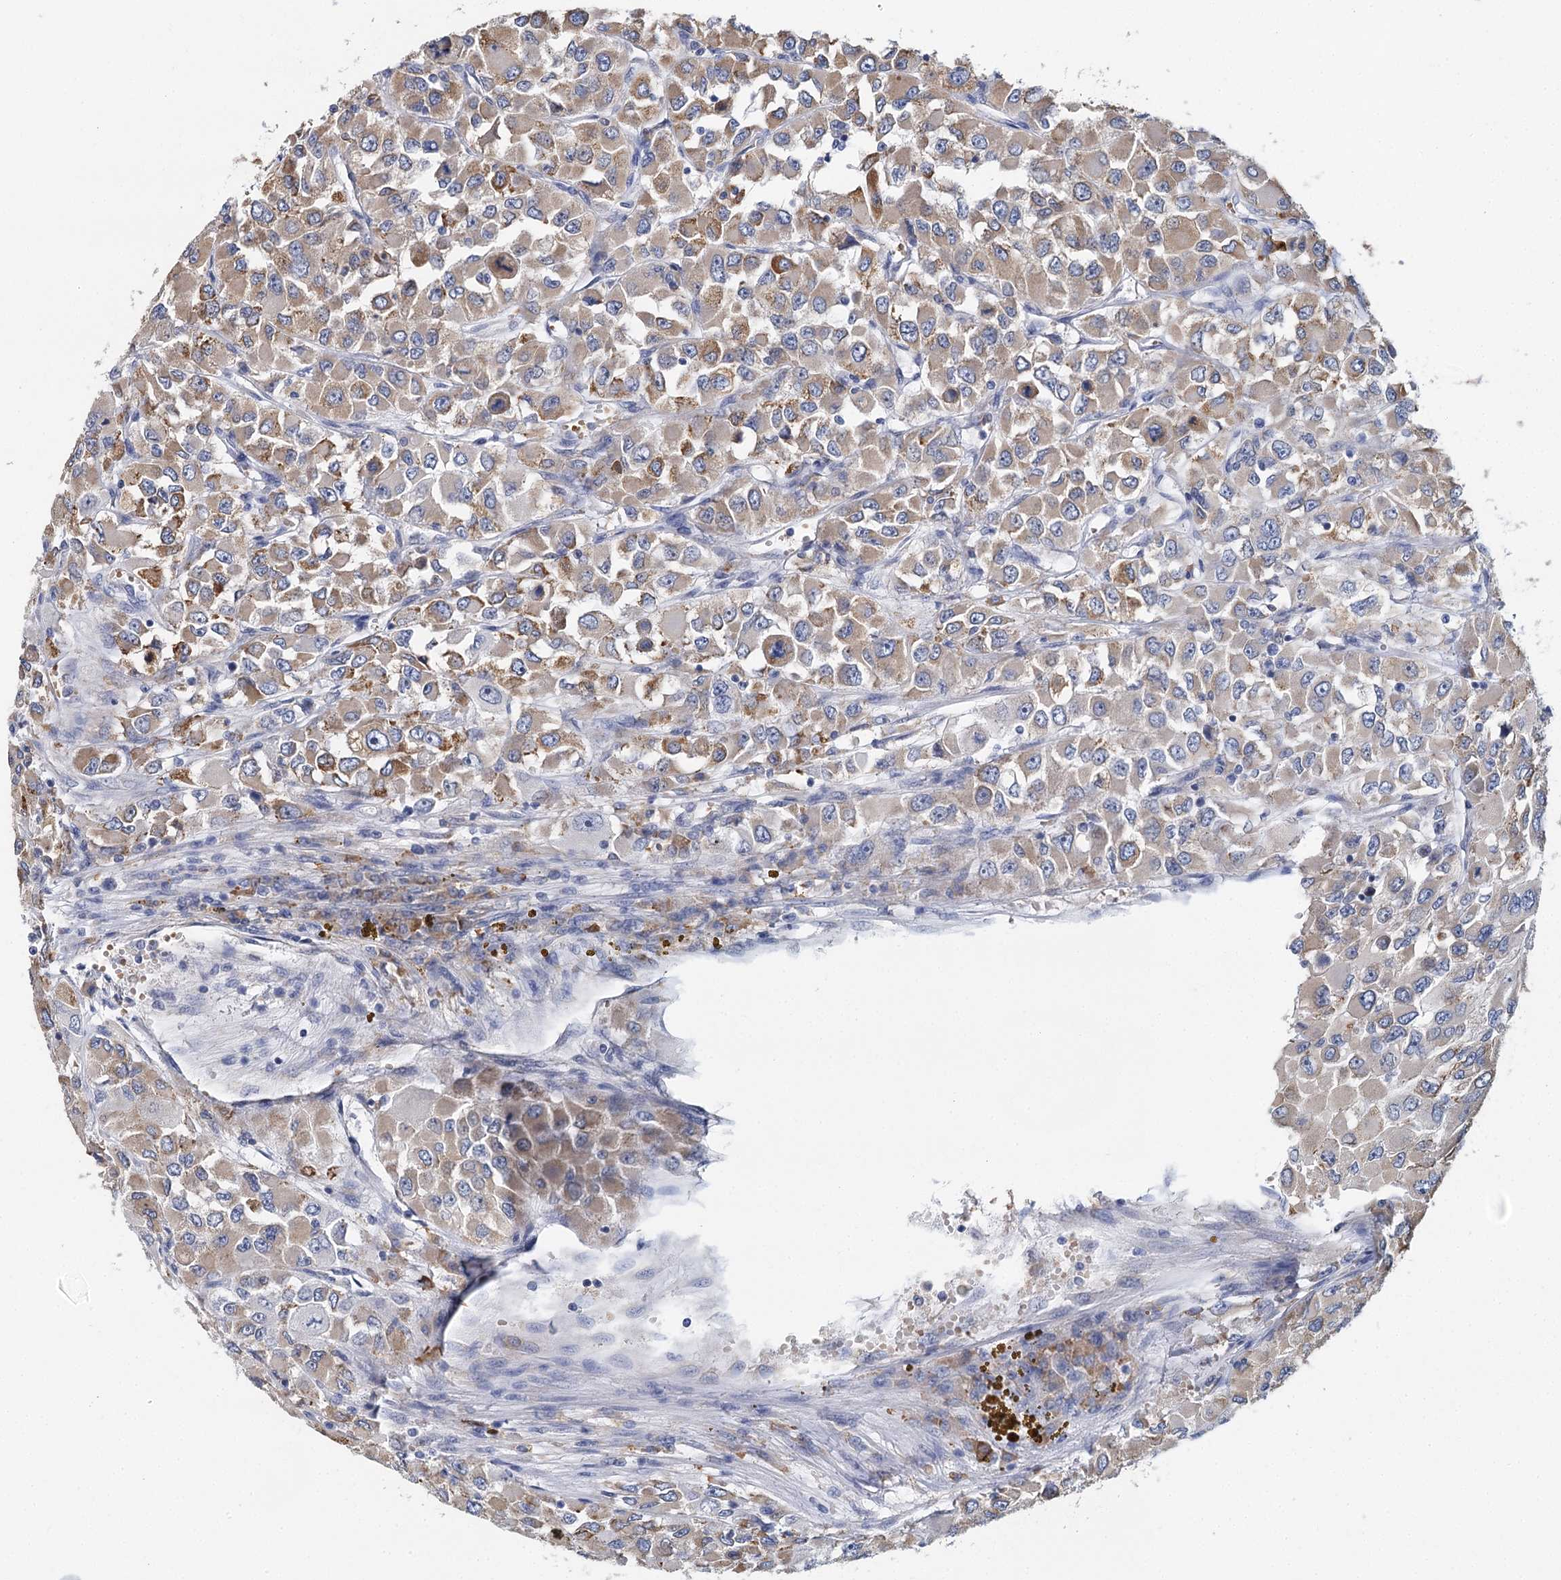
{"staining": {"intensity": "moderate", "quantity": "25%-75%", "location": "cytoplasmic/membranous"}, "tissue": "renal cancer", "cell_type": "Tumor cells", "image_type": "cancer", "snomed": [{"axis": "morphology", "description": "Adenocarcinoma, NOS"}, {"axis": "topography", "description": "Kidney"}], "caption": "Adenocarcinoma (renal) stained with DAB immunohistochemistry (IHC) reveals medium levels of moderate cytoplasmic/membranous expression in about 25%-75% of tumor cells.", "gene": "ANKRD16", "patient": {"sex": "female", "age": 52}}